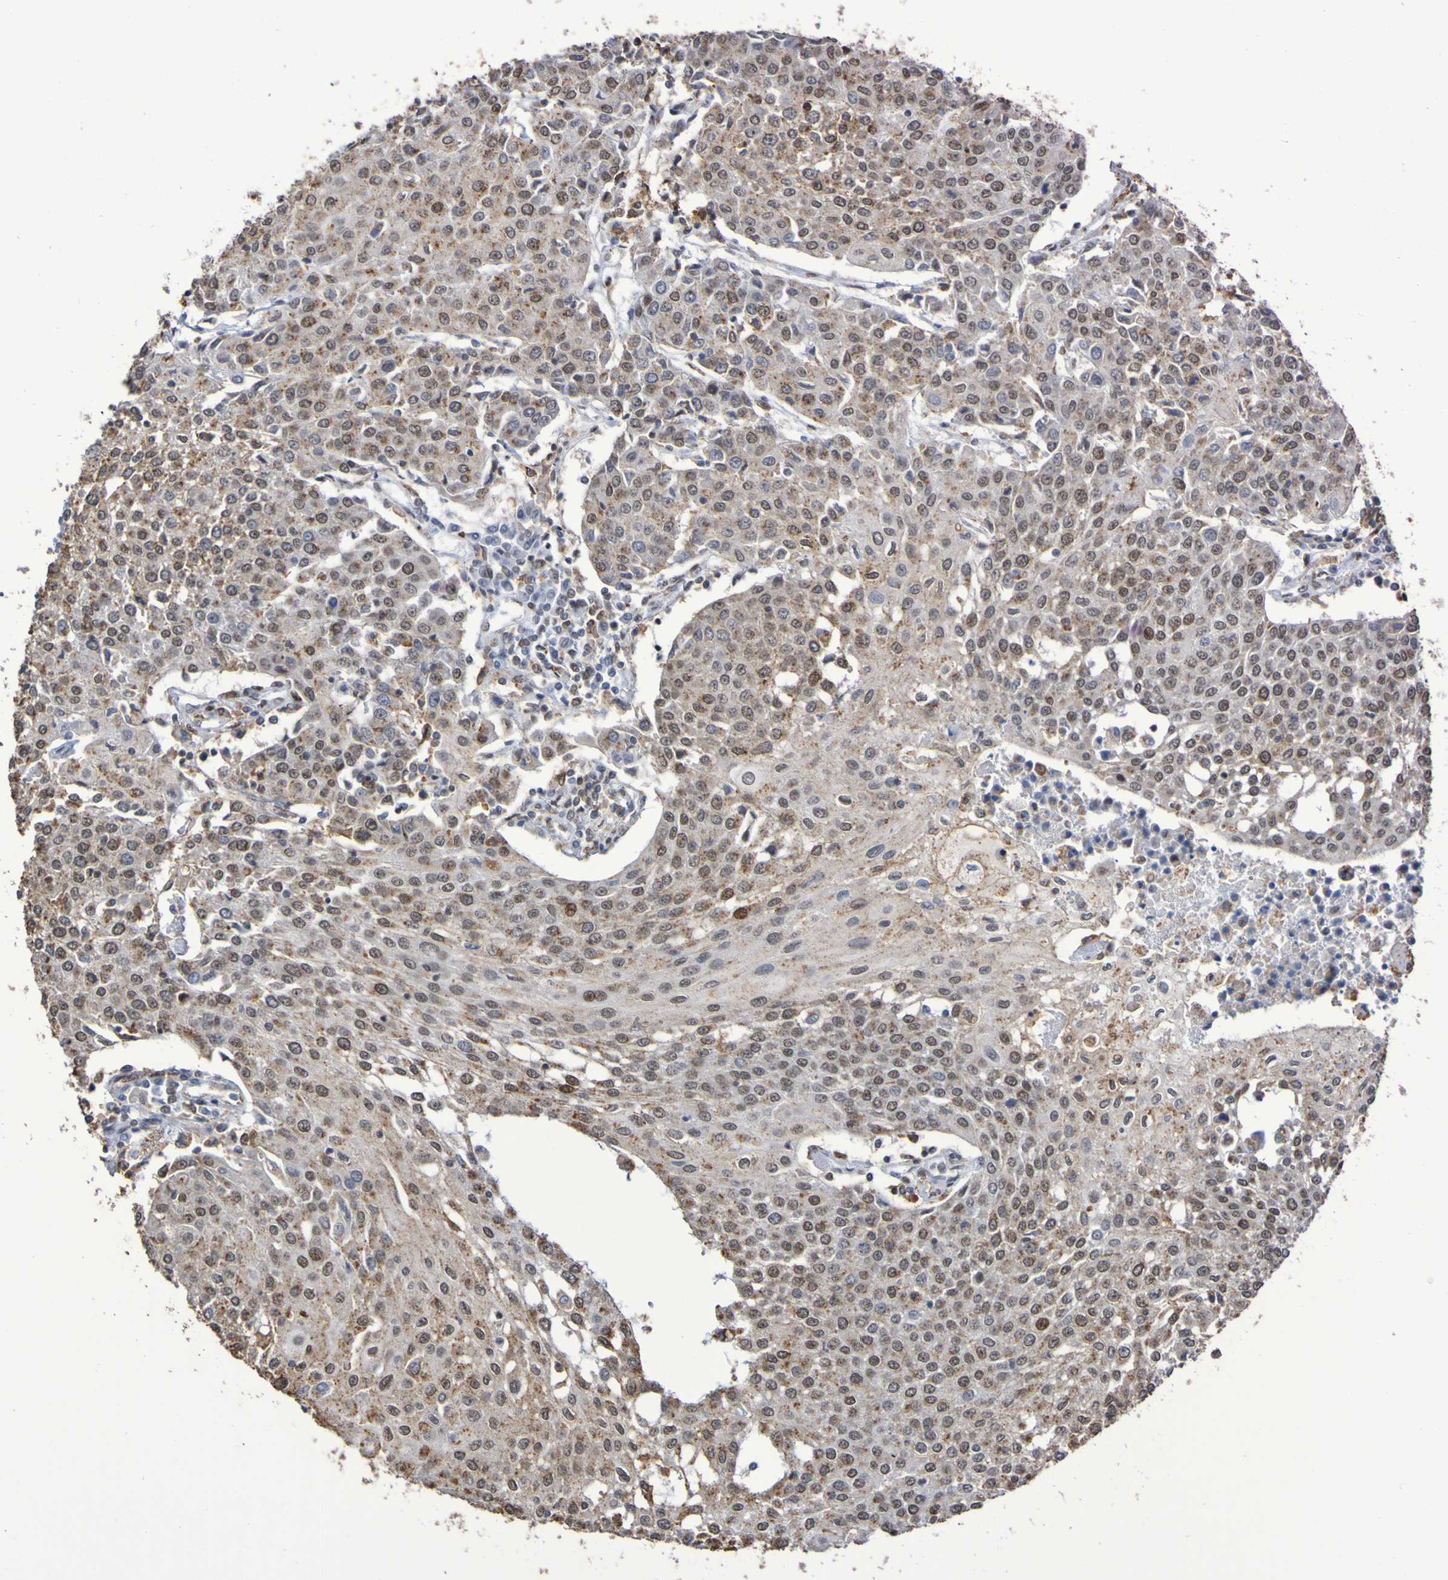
{"staining": {"intensity": "moderate", "quantity": ">75%", "location": "nuclear"}, "tissue": "urothelial cancer", "cell_type": "Tumor cells", "image_type": "cancer", "snomed": [{"axis": "morphology", "description": "Urothelial carcinoma, High grade"}, {"axis": "topography", "description": "Urinary bladder"}], "caption": "Immunohistochemical staining of human urothelial carcinoma (high-grade) exhibits medium levels of moderate nuclear expression in approximately >75% of tumor cells. (DAB (3,3'-diaminobenzidine) = brown stain, brightfield microscopy at high magnification).", "gene": "MRTFB", "patient": {"sex": "female", "age": 85}}